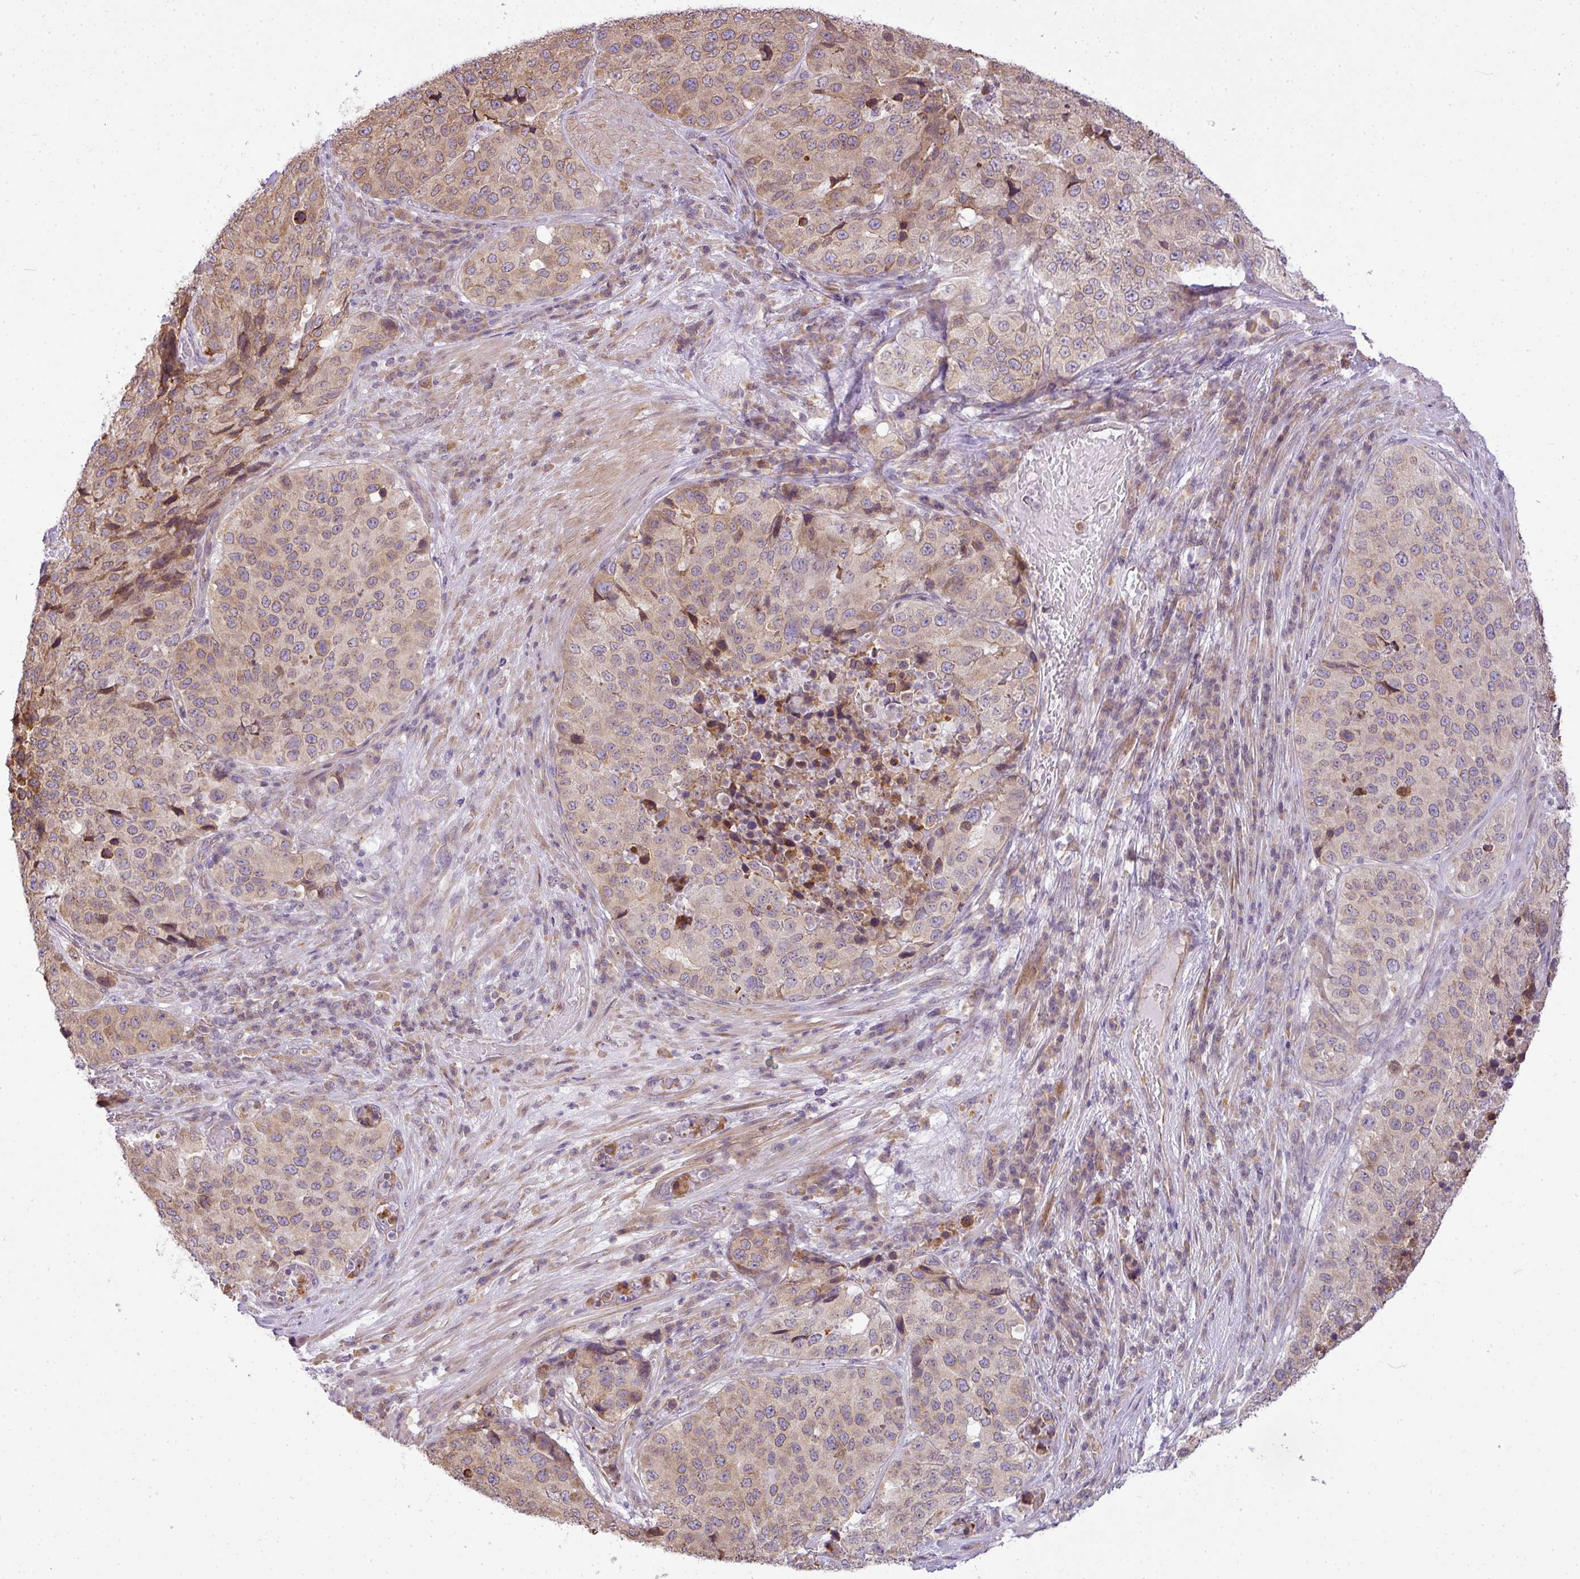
{"staining": {"intensity": "weak", "quantity": "25%-75%", "location": "nuclear"}, "tissue": "stomach cancer", "cell_type": "Tumor cells", "image_type": "cancer", "snomed": [{"axis": "morphology", "description": "Adenocarcinoma, NOS"}, {"axis": "topography", "description": "Stomach"}], "caption": "A low amount of weak nuclear staining is seen in approximately 25%-75% of tumor cells in stomach adenocarcinoma tissue. (brown staining indicates protein expression, while blue staining denotes nuclei).", "gene": "COX18", "patient": {"sex": "male", "age": 71}}